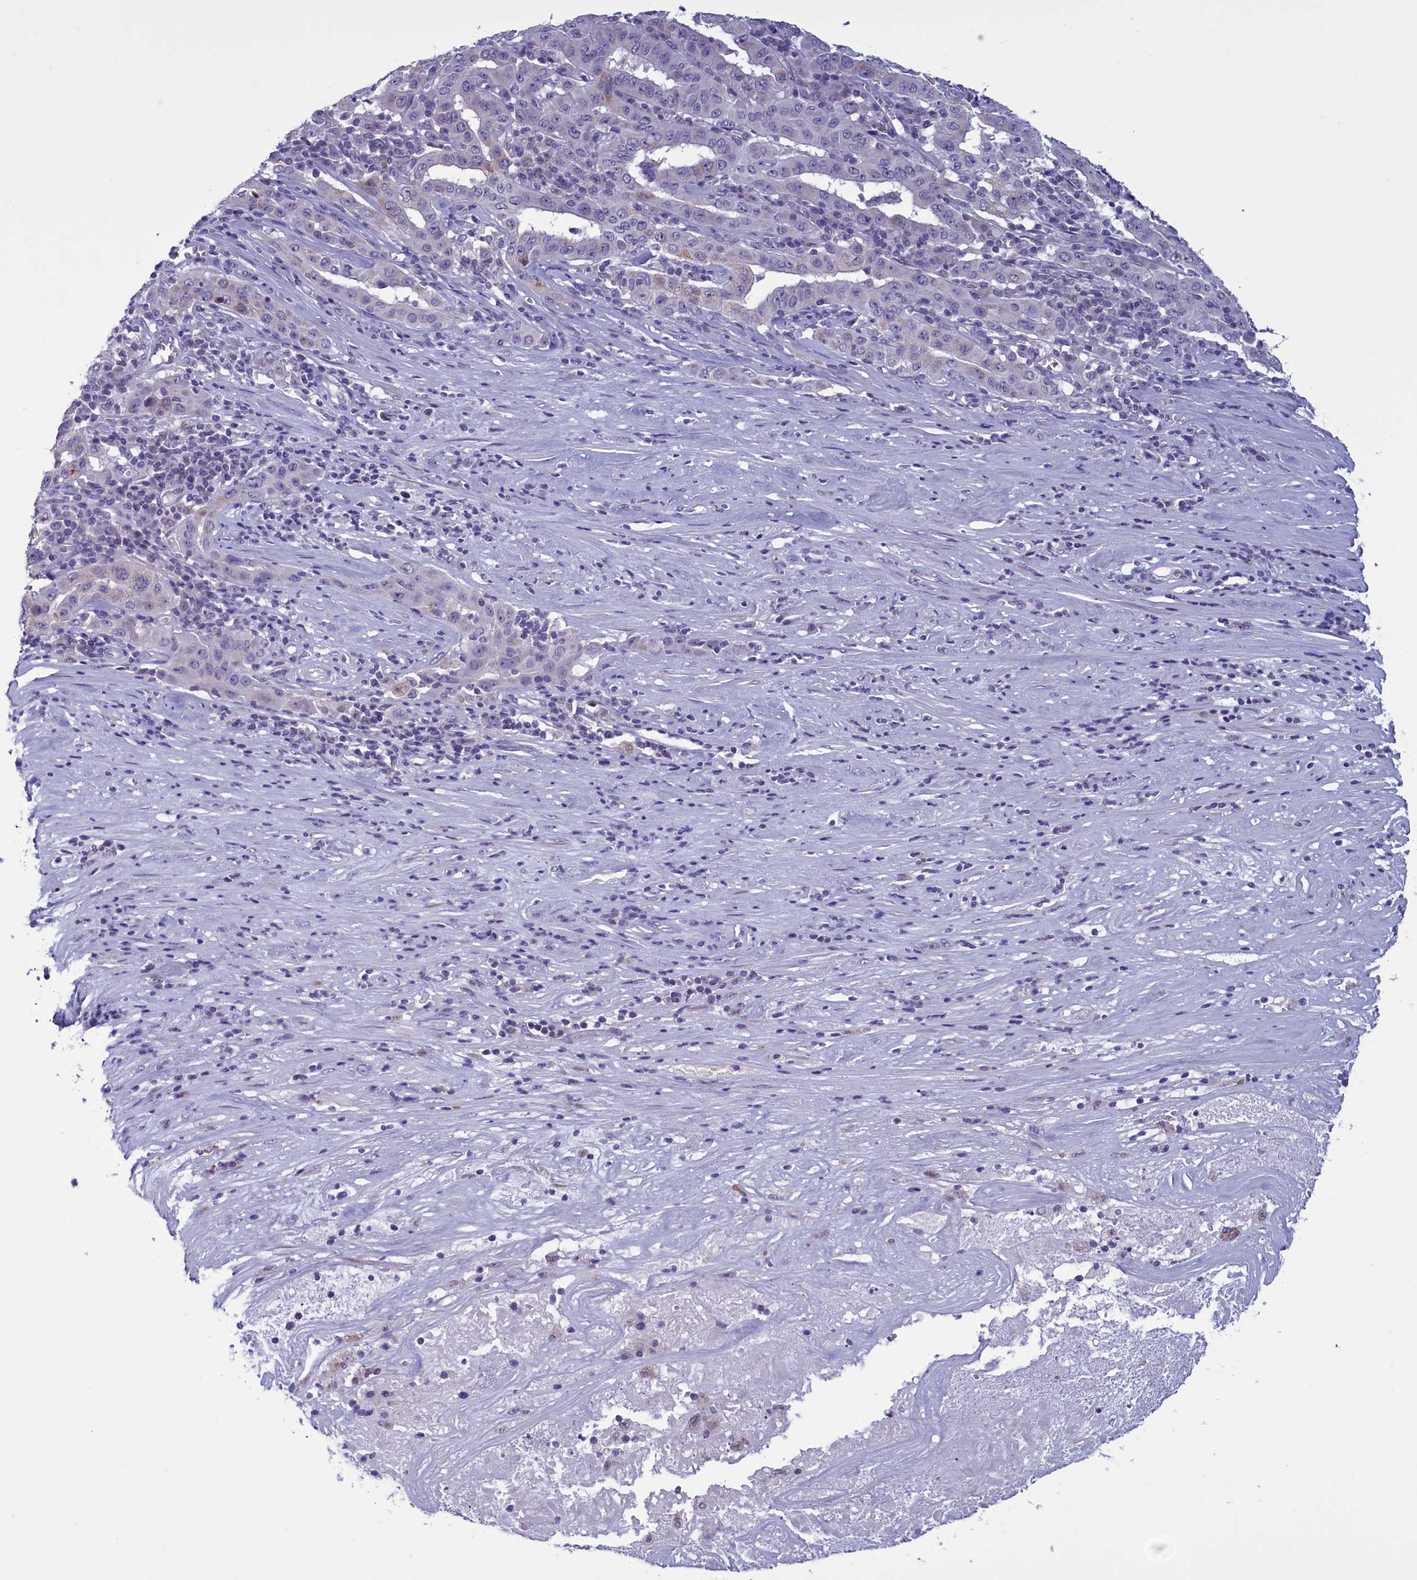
{"staining": {"intensity": "negative", "quantity": "none", "location": "none"}, "tissue": "pancreatic cancer", "cell_type": "Tumor cells", "image_type": "cancer", "snomed": [{"axis": "morphology", "description": "Adenocarcinoma, NOS"}, {"axis": "topography", "description": "Pancreas"}], "caption": "Protein analysis of pancreatic cancer (adenocarcinoma) reveals no significant expression in tumor cells.", "gene": "PARS2", "patient": {"sex": "male", "age": 63}}